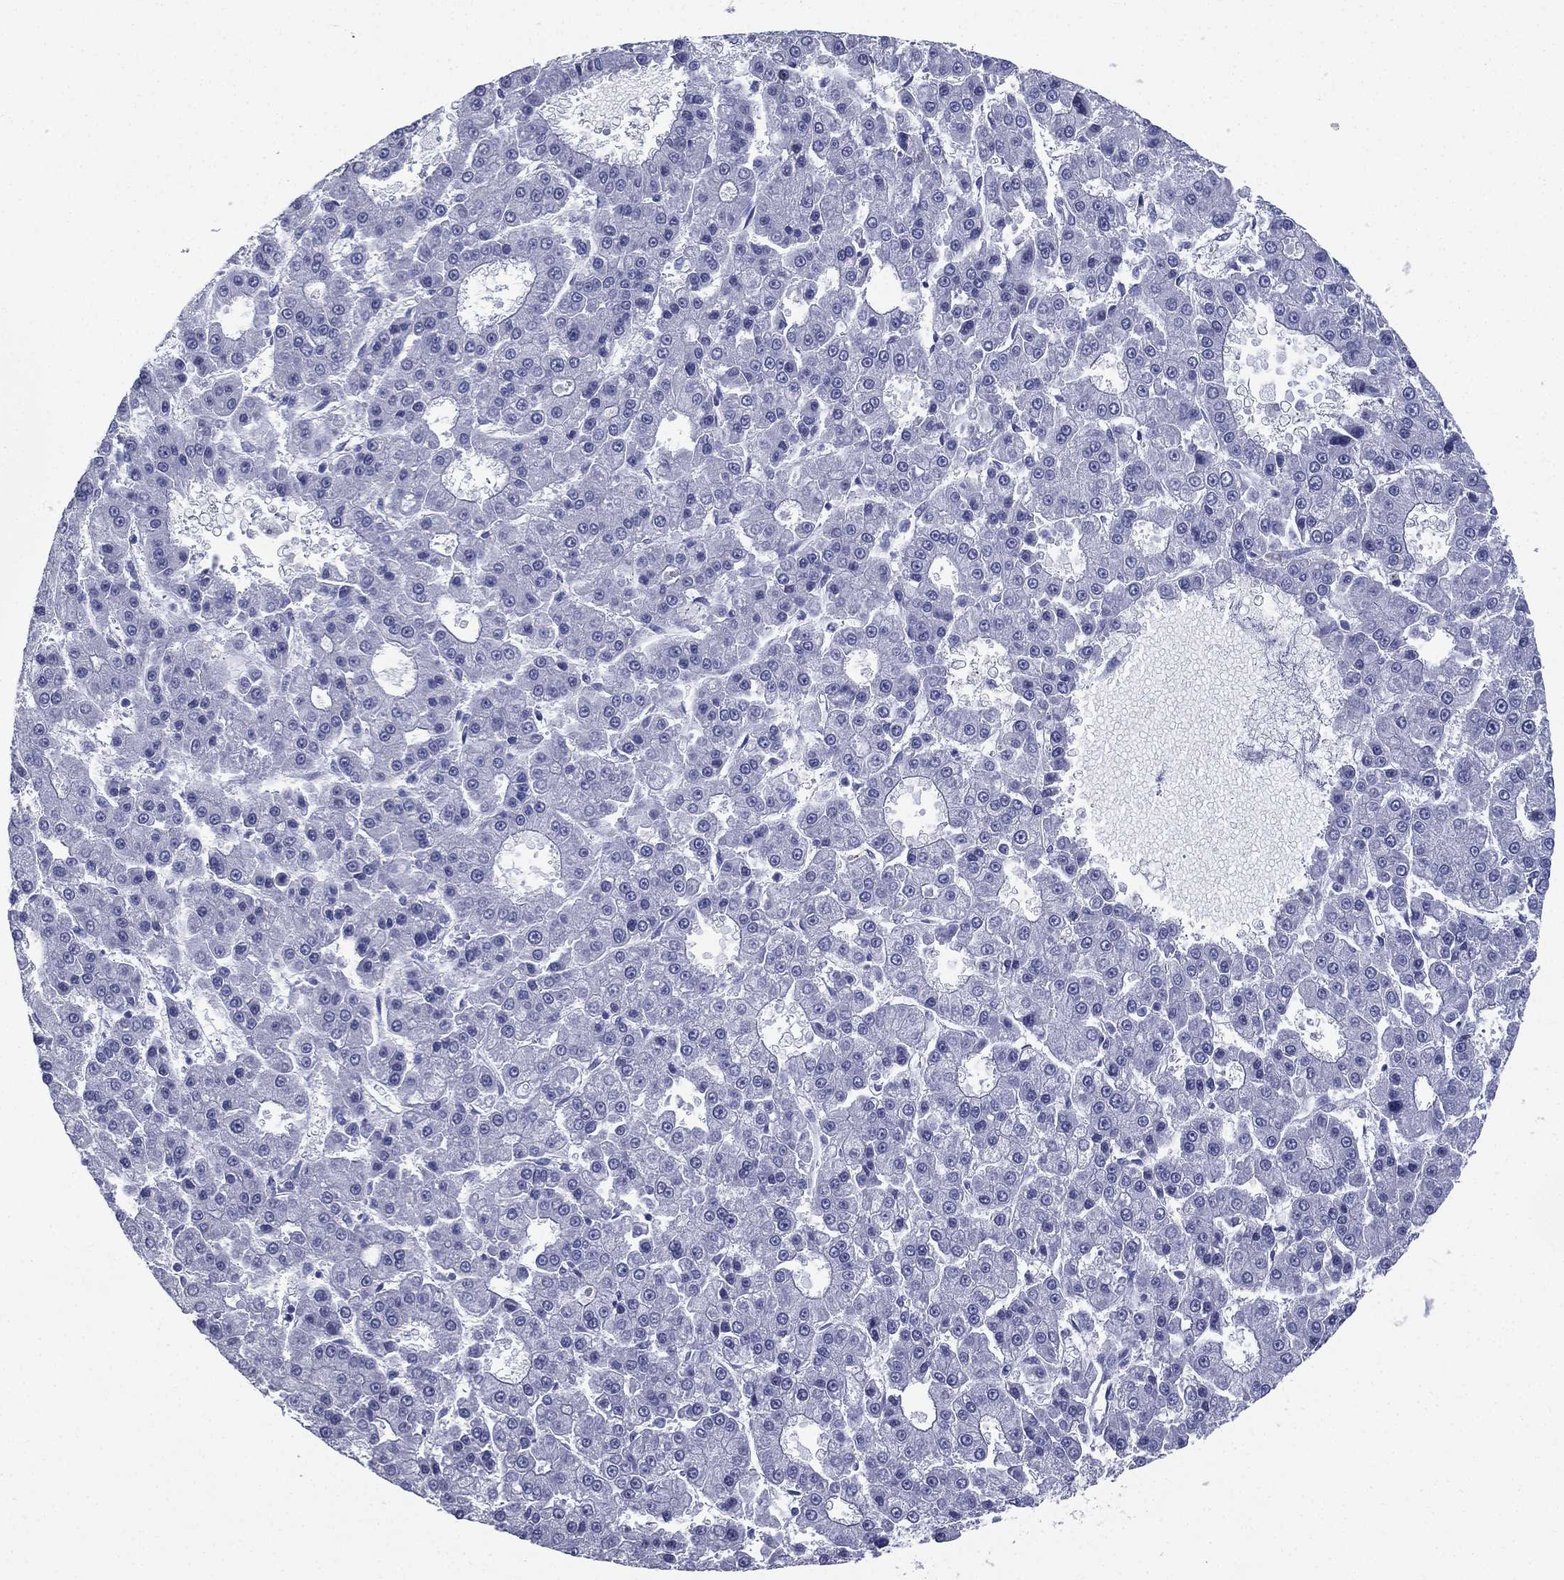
{"staining": {"intensity": "negative", "quantity": "none", "location": "none"}, "tissue": "liver cancer", "cell_type": "Tumor cells", "image_type": "cancer", "snomed": [{"axis": "morphology", "description": "Carcinoma, Hepatocellular, NOS"}, {"axis": "topography", "description": "Liver"}], "caption": "Image shows no significant protein staining in tumor cells of liver hepatocellular carcinoma.", "gene": "FCER2", "patient": {"sex": "male", "age": 70}}